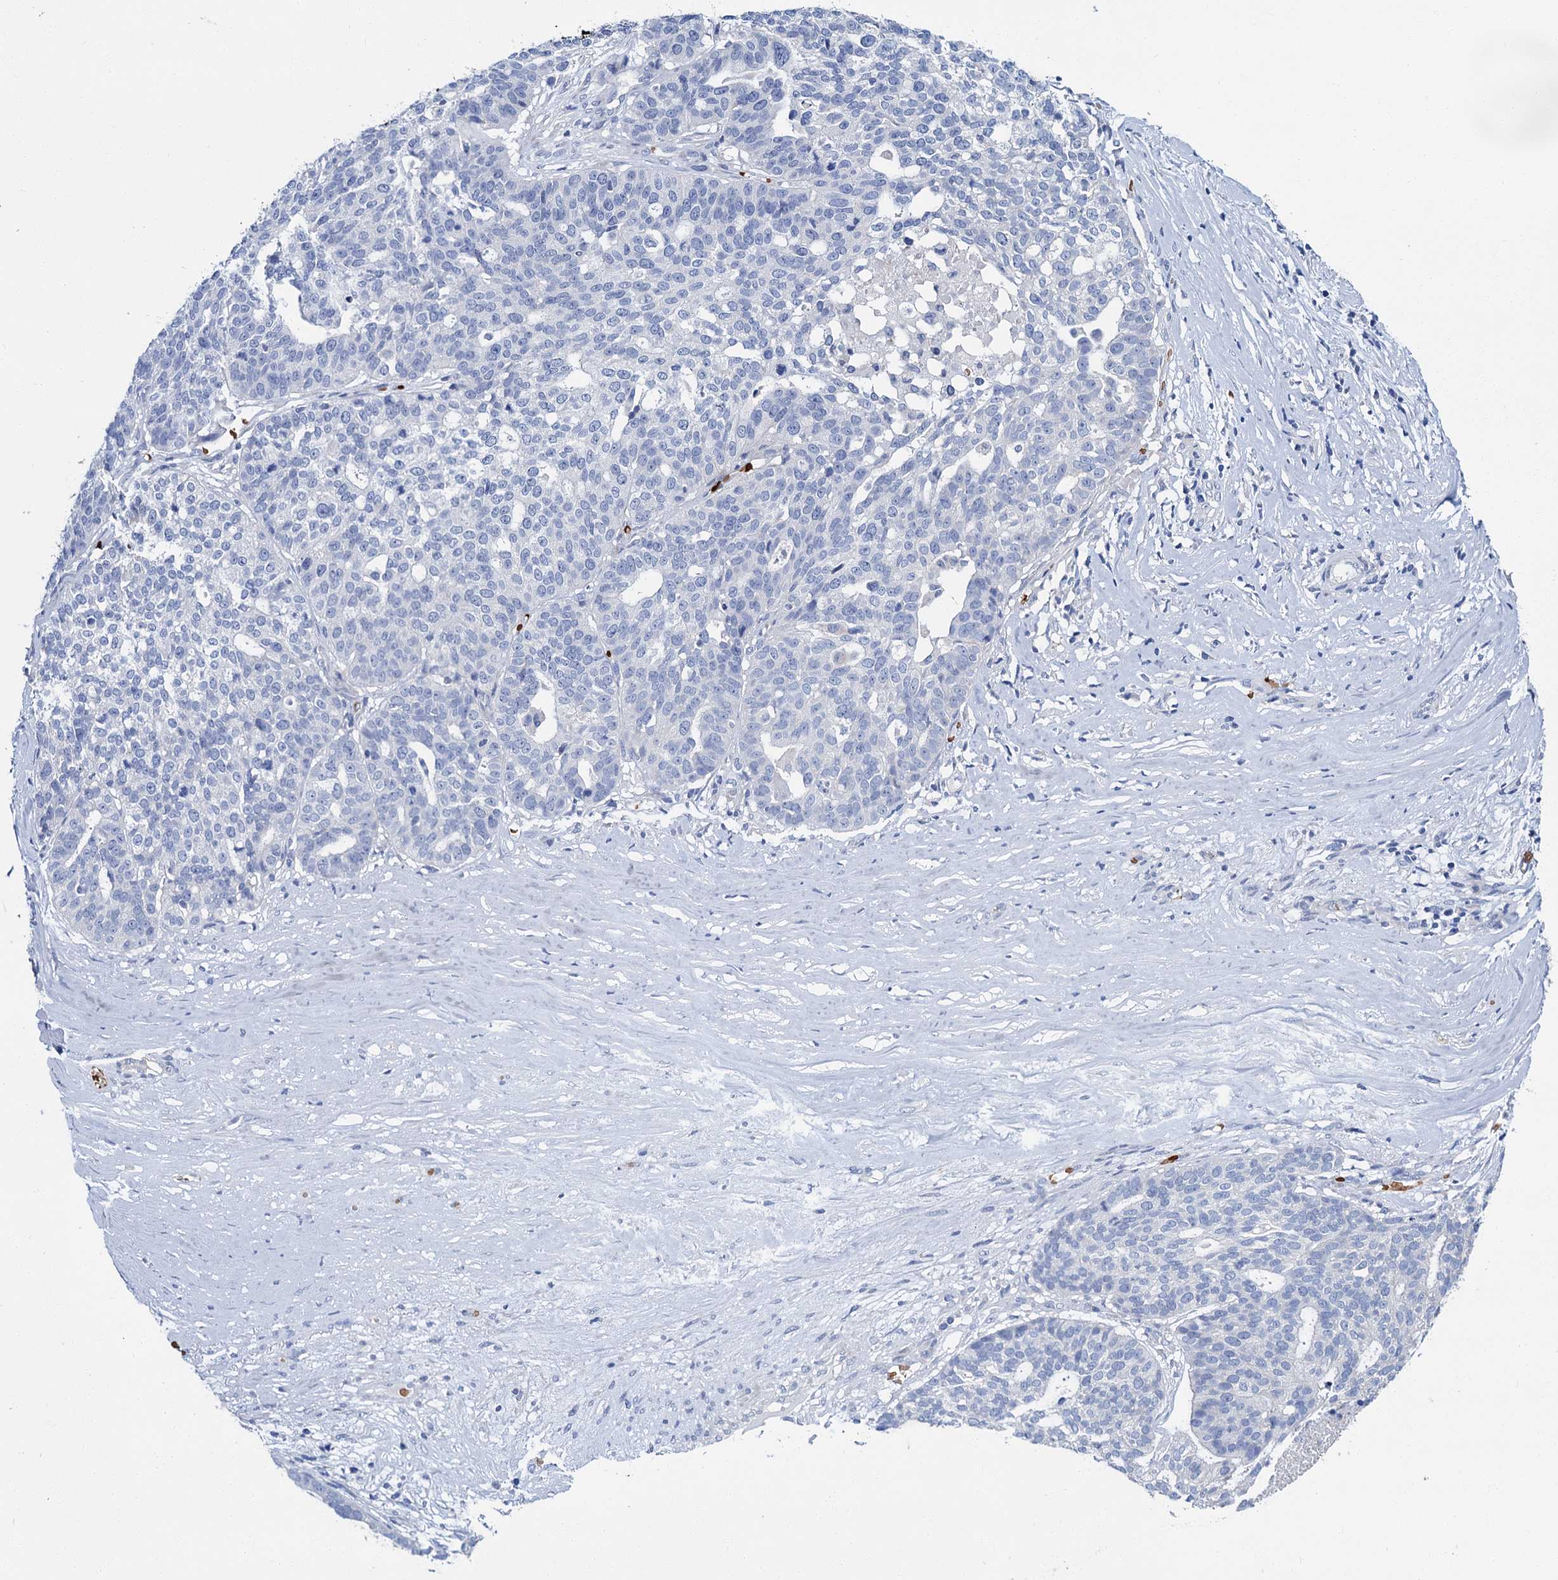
{"staining": {"intensity": "negative", "quantity": "none", "location": "none"}, "tissue": "ovarian cancer", "cell_type": "Tumor cells", "image_type": "cancer", "snomed": [{"axis": "morphology", "description": "Cystadenocarcinoma, serous, NOS"}, {"axis": "topography", "description": "Ovary"}], "caption": "The image reveals no staining of tumor cells in ovarian cancer (serous cystadenocarcinoma).", "gene": "ATG2A", "patient": {"sex": "female", "age": 59}}